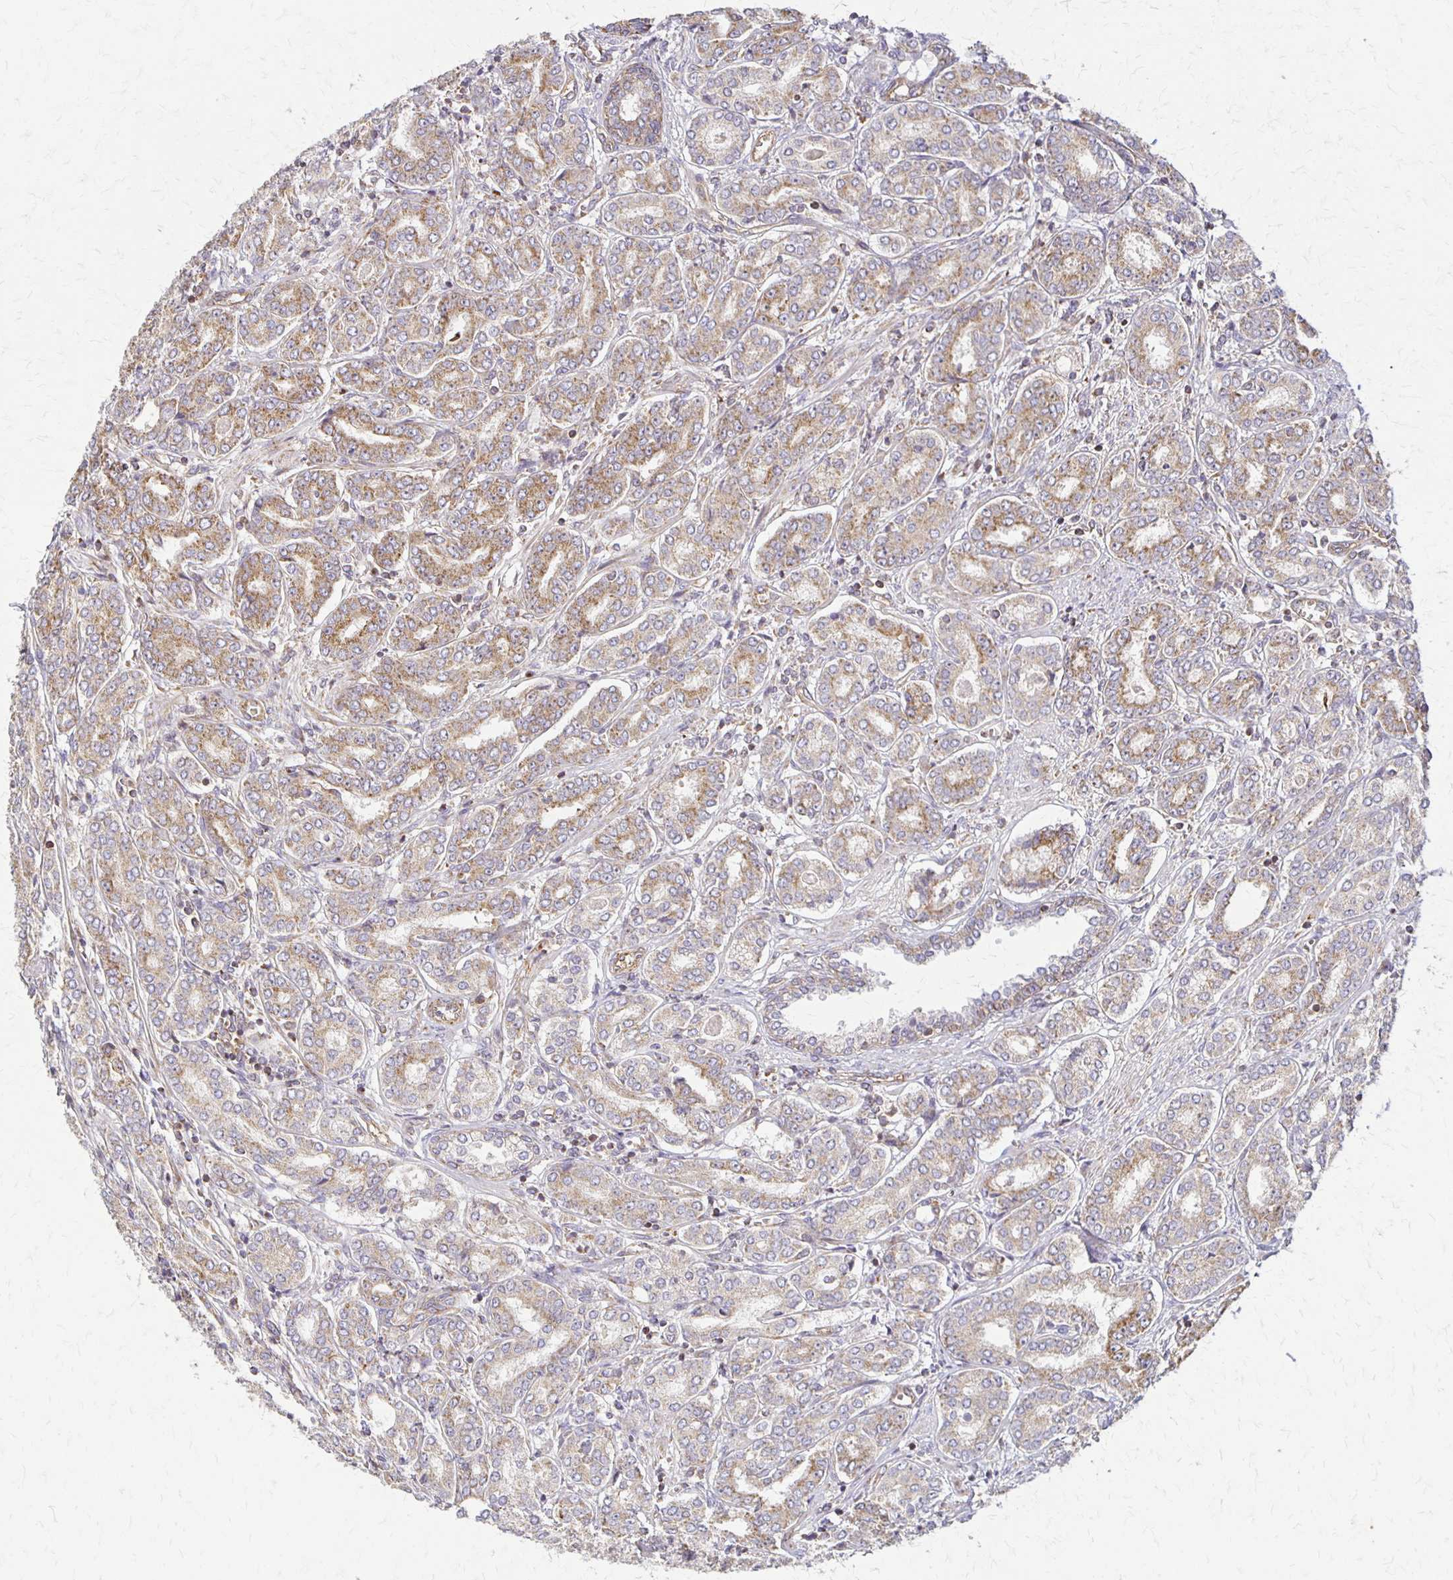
{"staining": {"intensity": "strong", "quantity": "25%-75%", "location": "cytoplasmic/membranous"}, "tissue": "prostate cancer", "cell_type": "Tumor cells", "image_type": "cancer", "snomed": [{"axis": "morphology", "description": "Adenocarcinoma, High grade"}, {"axis": "topography", "description": "Prostate"}], "caption": "Prostate high-grade adenocarcinoma stained with immunohistochemistry (IHC) displays strong cytoplasmic/membranous staining in about 25%-75% of tumor cells. The staining was performed using DAB, with brown indicating positive protein expression. Nuclei are stained blue with hematoxylin.", "gene": "EIF4EBP2", "patient": {"sex": "male", "age": 72}}